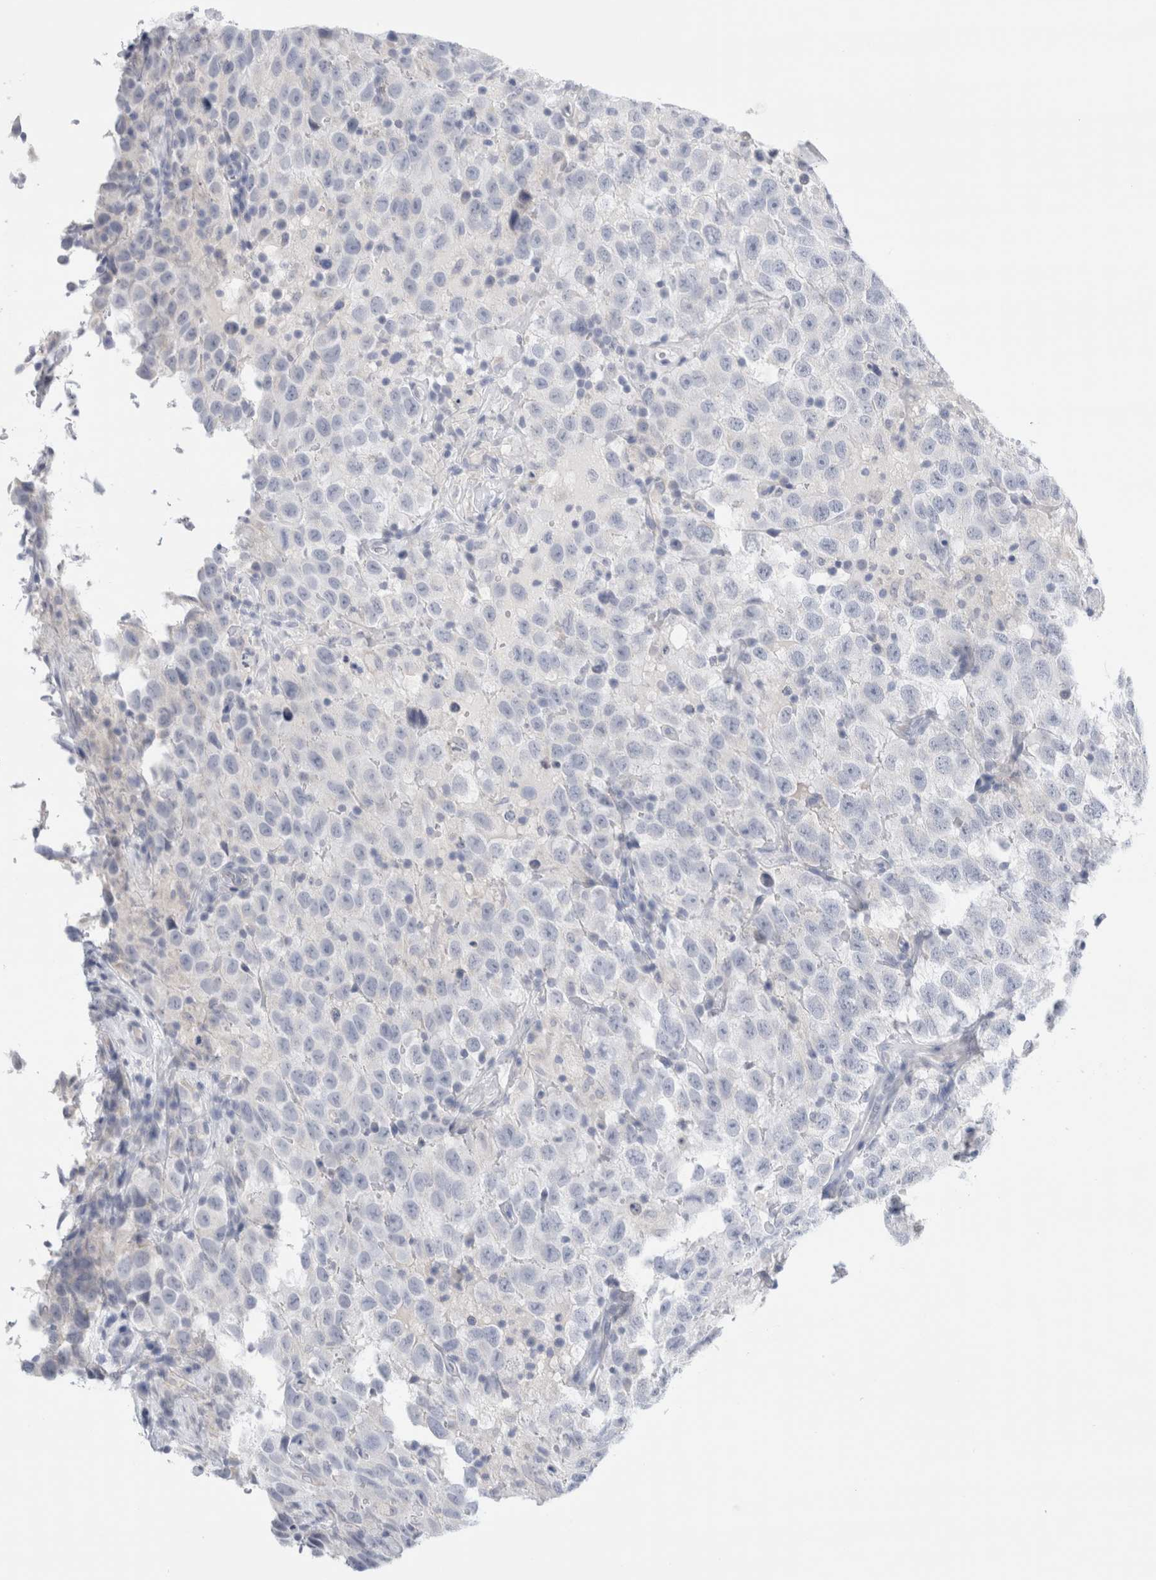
{"staining": {"intensity": "negative", "quantity": "none", "location": "none"}, "tissue": "testis cancer", "cell_type": "Tumor cells", "image_type": "cancer", "snomed": [{"axis": "morphology", "description": "Seminoma, NOS"}, {"axis": "topography", "description": "Testis"}], "caption": "A micrograph of human seminoma (testis) is negative for staining in tumor cells.", "gene": "SLC22A12", "patient": {"sex": "male", "age": 41}}